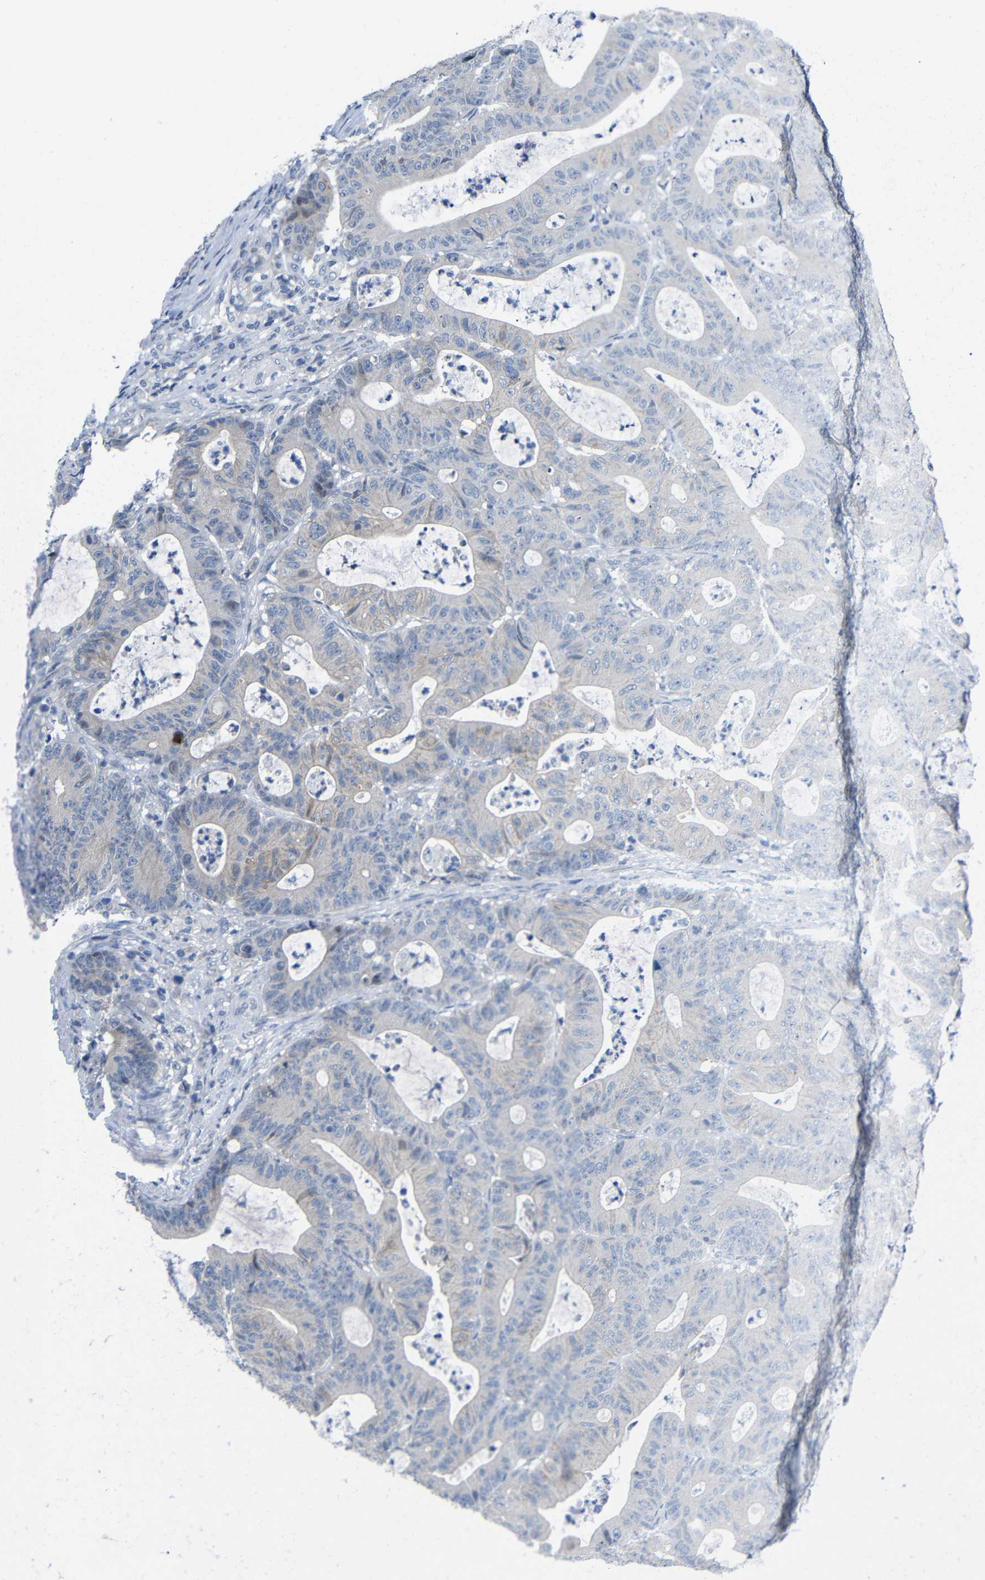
{"staining": {"intensity": "negative", "quantity": "none", "location": "none"}, "tissue": "colorectal cancer", "cell_type": "Tumor cells", "image_type": "cancer", "snomed": [{"axis": "morphology", "description": "Adenocarcinoma, NOS"}, {"axis": "topography", "description": "Colon"}], "caption": "The photomicrograph shows no staining of tumor cells in colorectal cancer.", "gene": "CMTM1", "patient": {"sex": "female", "age": 84}}